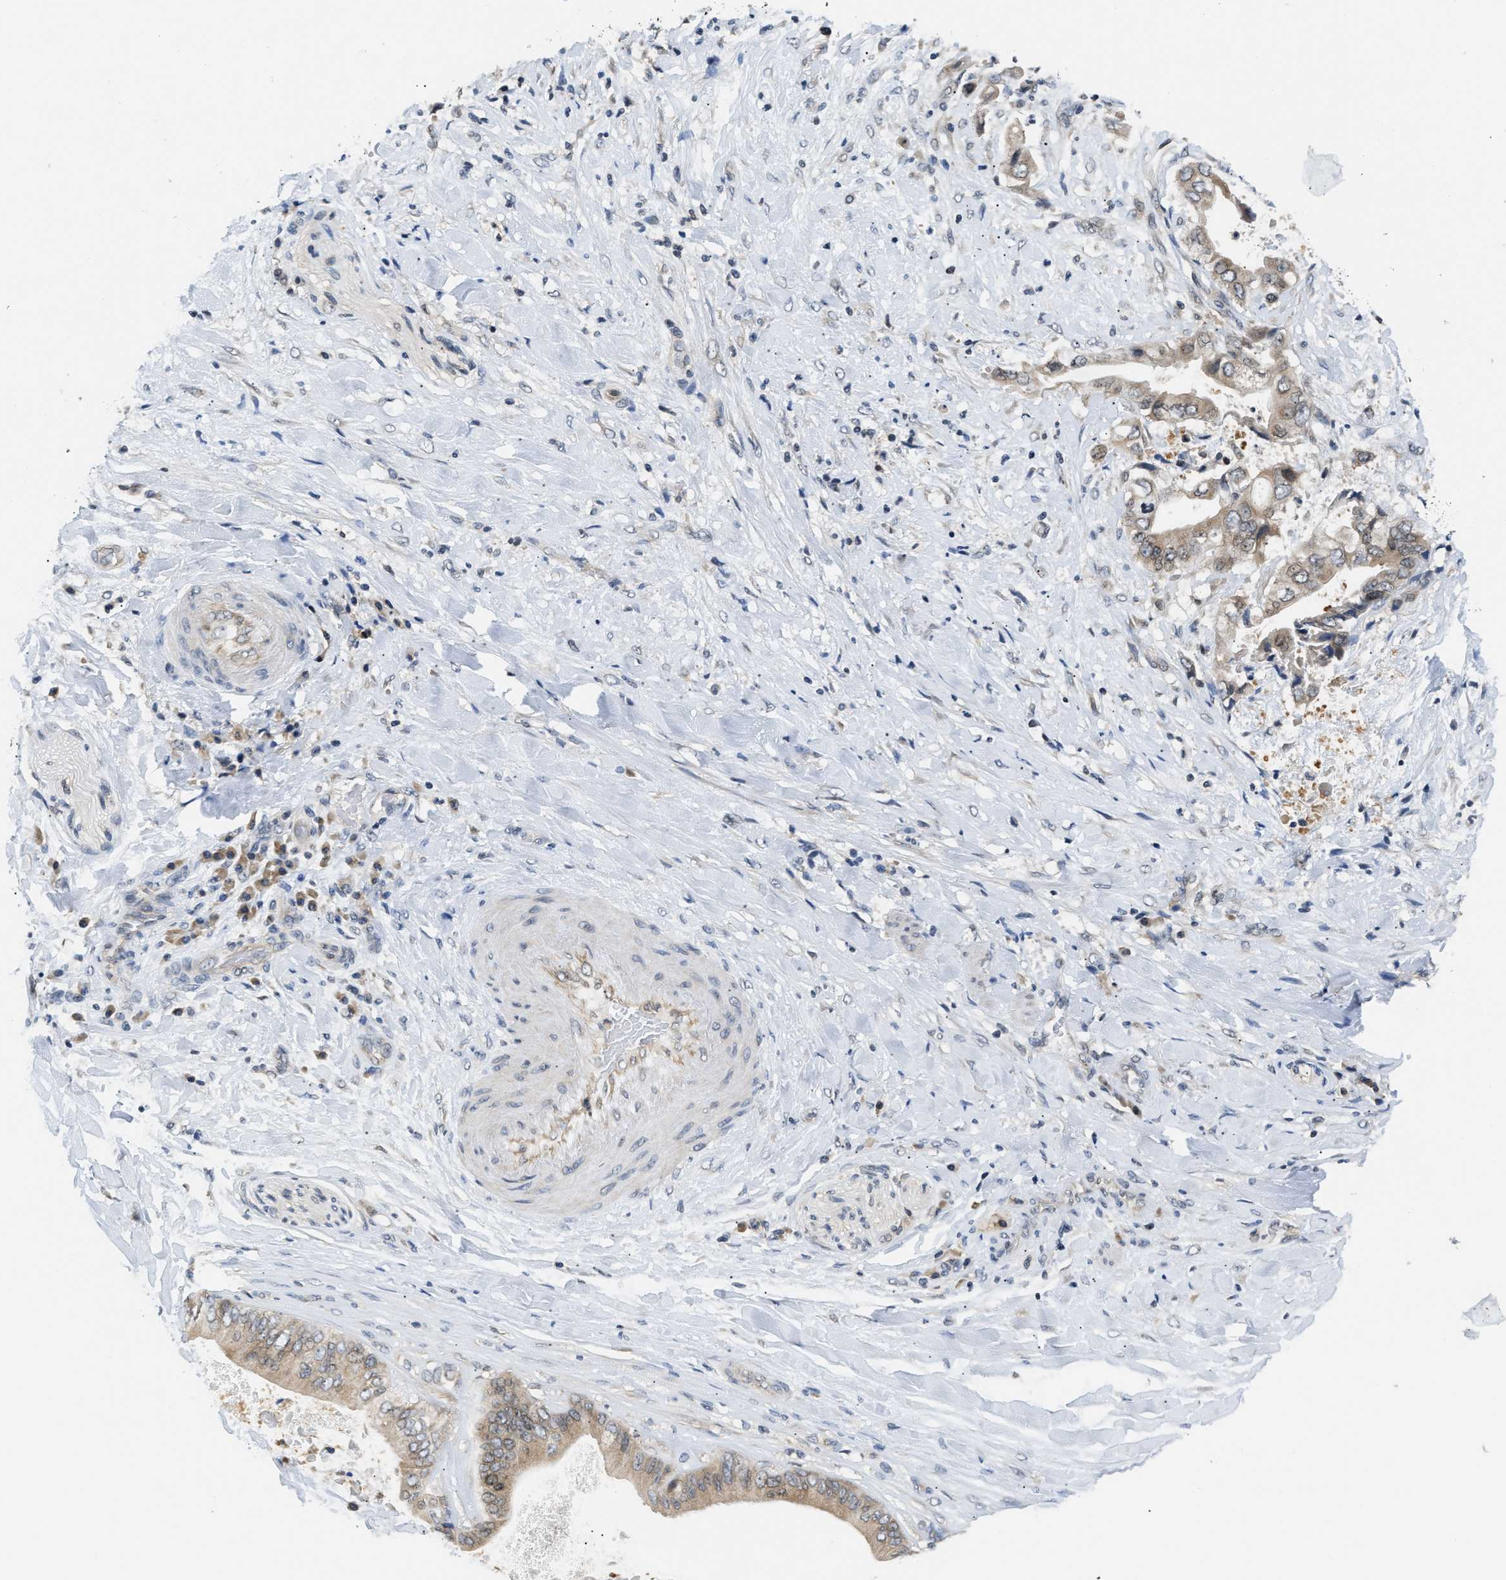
{"staining": {"intensity": "weak", "quantity": ">75%", "location": "cytoplasmic/membranous"}, "tissue": "liver cancer", "cell_type": "Tumor cells", "image_type": "cancer", "snomed": [{"axis": "morphology", "description": "Cholangiocarcinoma"}, {"axis": "topography", "description": "Liver"}], "caption": "Liver cancer (cholangiocarcinoma) stained with IHC displays weak cytoplasmic/membranous staining in approximately >75% of tumor cells.", "gene": "RAB29", "patient": {"sex": "male", "age": 58}}